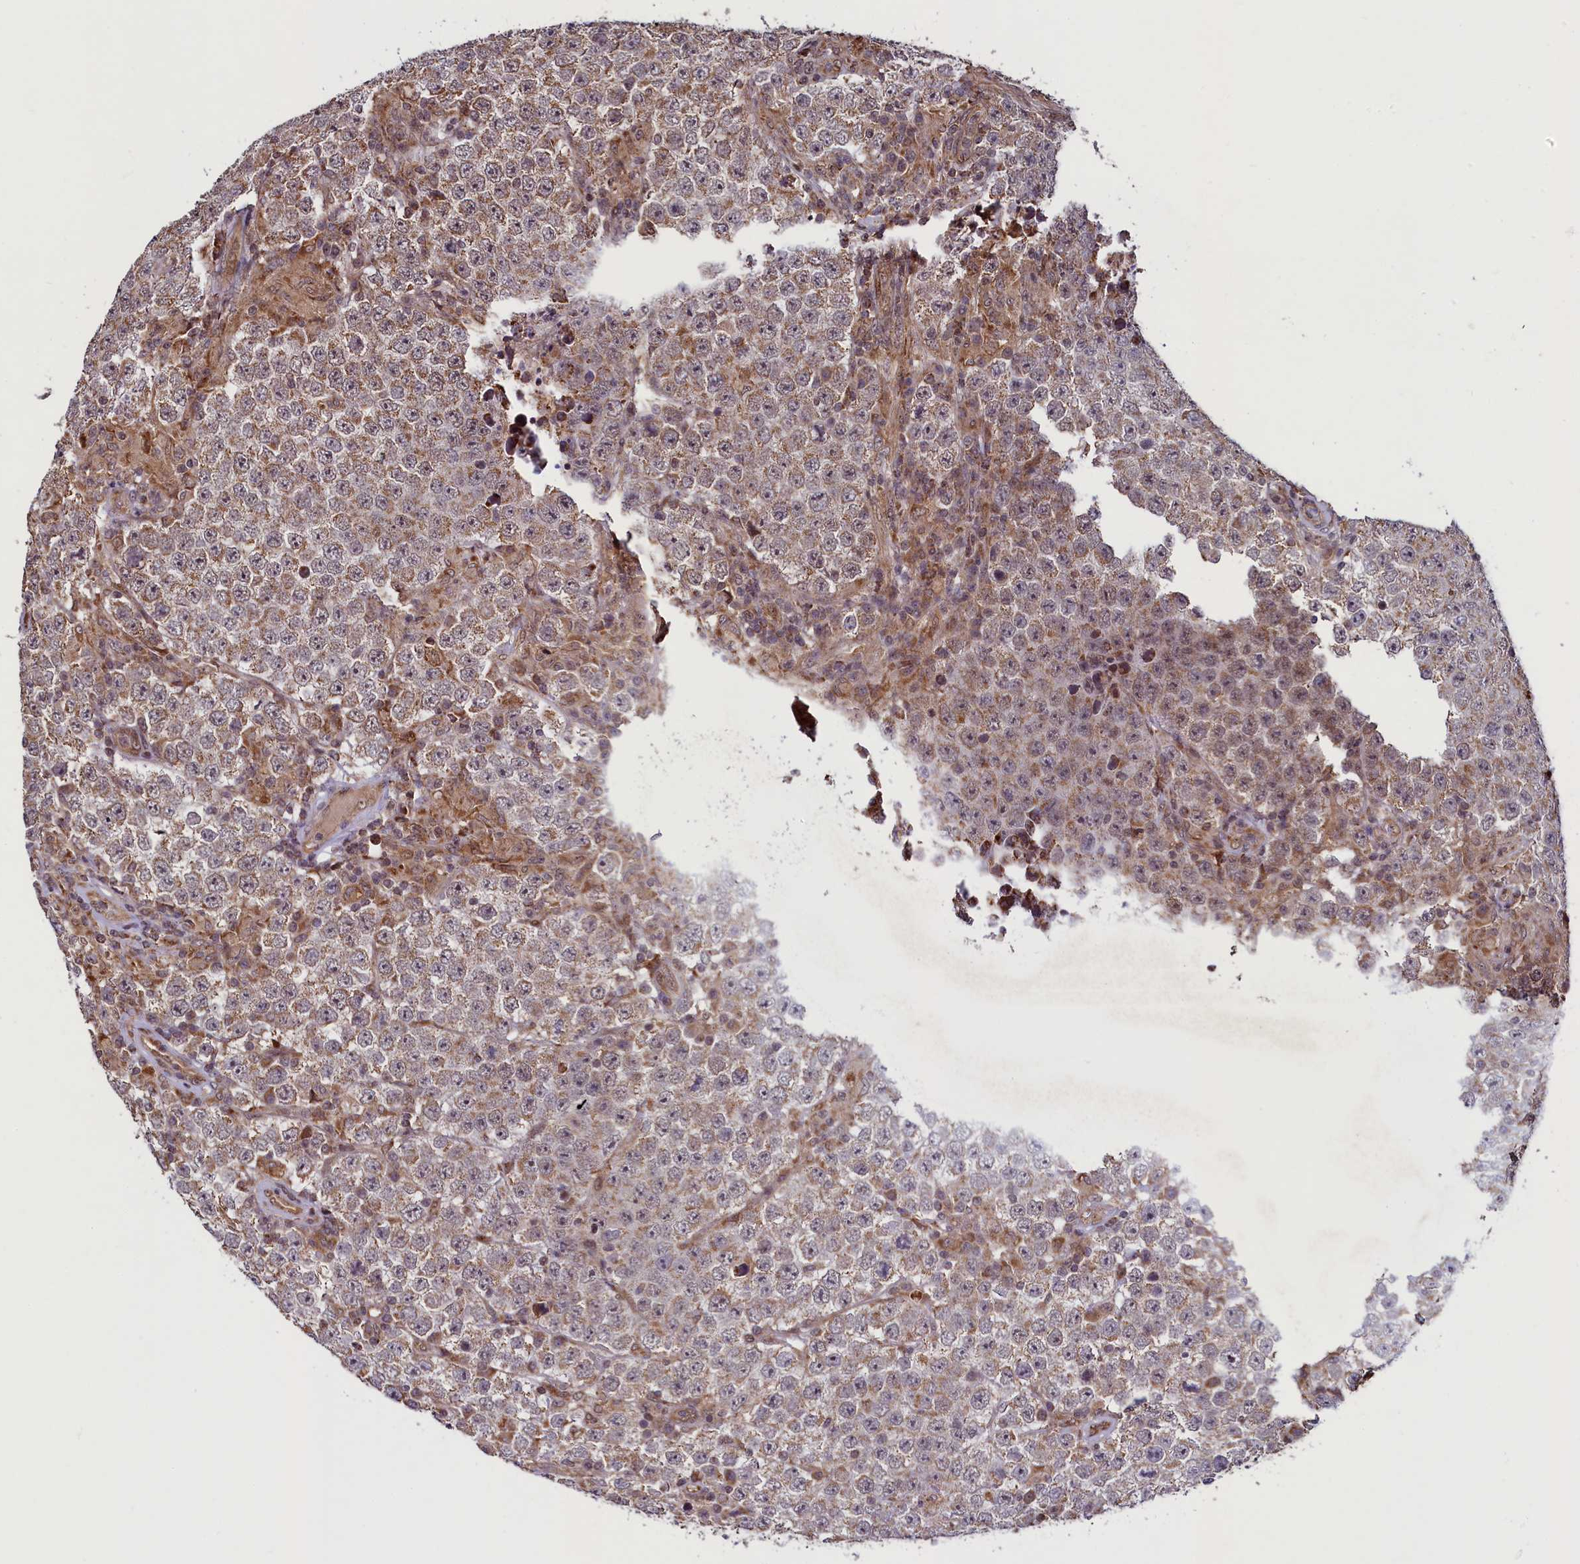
{"staining": {"intensity": "moderate", "quantity": ">75%", "location": "cytoplasmic/membranous"}, "tissue": "testis cancer", "cell_type": "Tumor cells", "image_type": "cancer", "snomed": [{"axis": "morphology", "description": "Normal tissue, NOS"}, {"axis": "morphology", "description": "Urothelial carcinoma, High grade"}, {"axis": "morphology", "description": "Seminoma, NOS"}, {"axis": "morphology", "description": "Carcinoma, Embryonal, NOS"}, {"axis": "topography", "description": "Urinary bladder"}, {"axis": "topography", "description": "Testis"}], "caption": "Testis seminoma stained with DAB immunohistochemistry shows medium levels of moderate cytoplasmic/membranous staining in approximately >75% of tumor cells. Nuclei are stained in blue.", "gene": "ZNF577", "patient": {"sex": "male", "age": 41}}